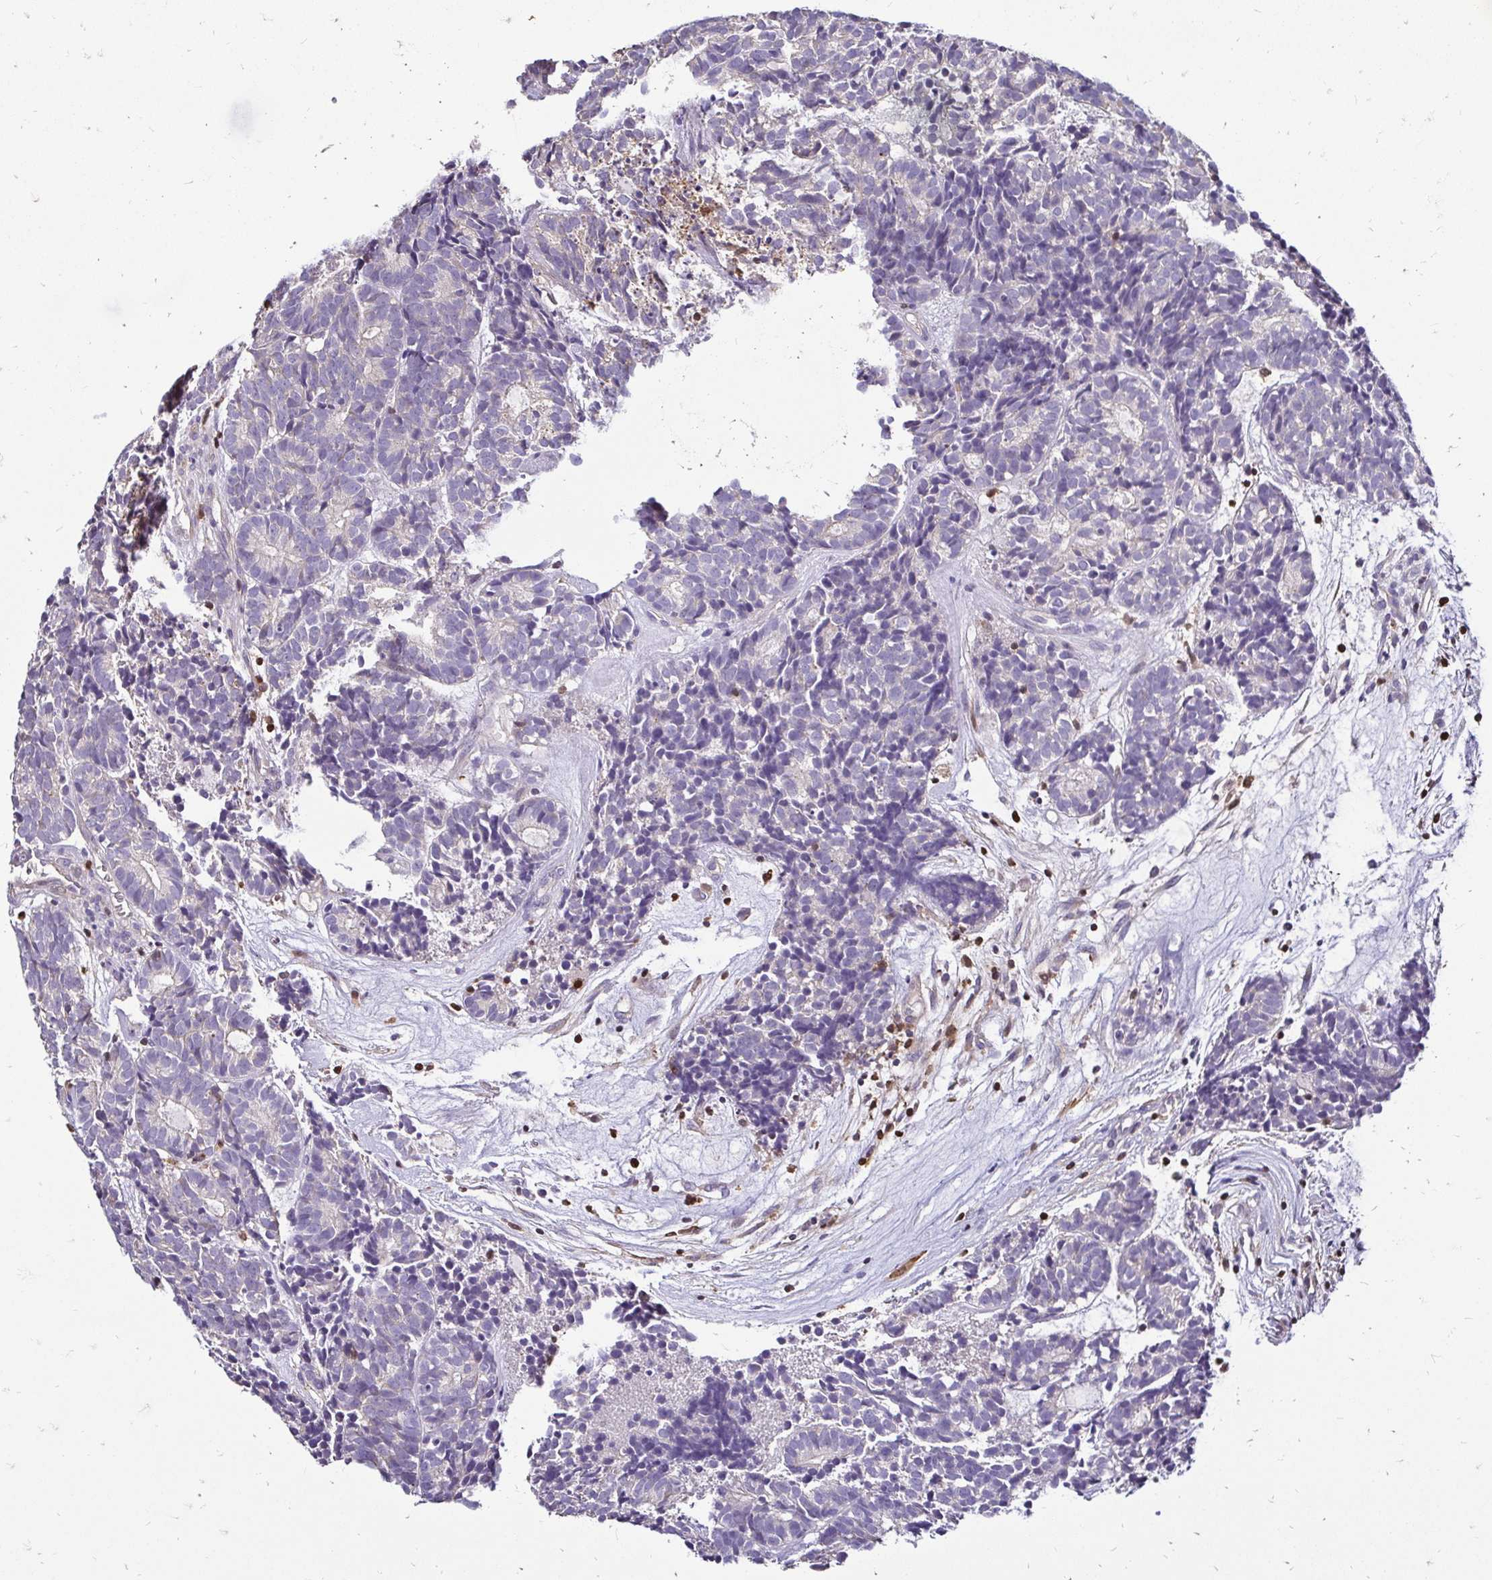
{"staining": {"intensity": "negative", "quantity": "none", "location": "none"}, "tissue": "head and neck cancer", "cell_type": "Tumor cells", "image_type": "cancer", "snomed": [{"axis": "morphology", "description": "Adenocarcinoma, NOS"}, {"axis": "topography", "description": "Head-Neck"}], "caption": "Photomicrograph shows no significant protein positivity in tumor cells of head and neck cancer.", "gene": "ZFP1", "patient": {"sex": "female", "age": 81}}